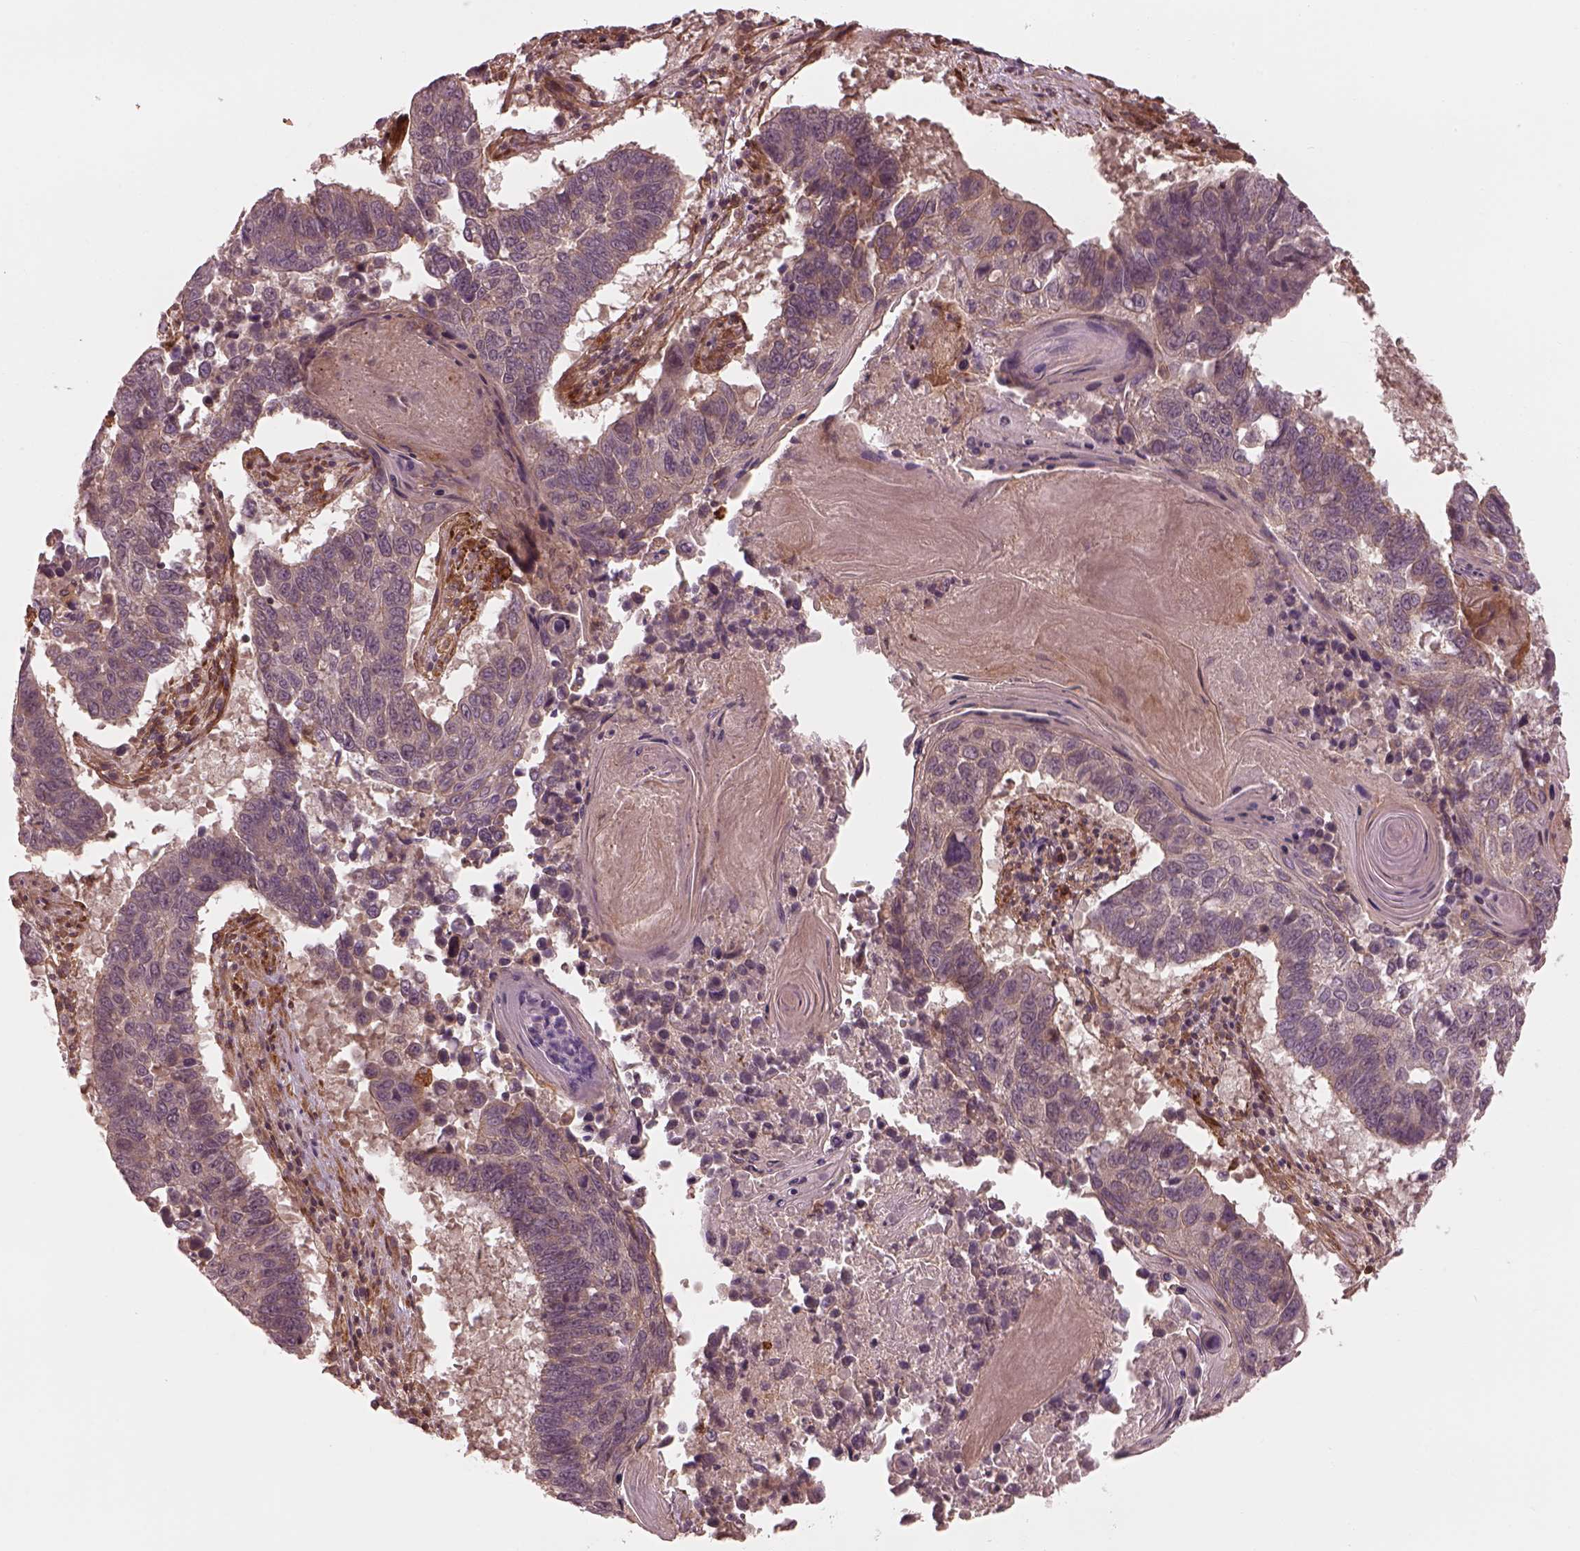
{"staining": {"intensity": "moderate", "quantity": "<25%", "location": "cytoplasmic/membranous"}, "tissue": "lung cancer", "cell_type": "Tumor cells", "image_type": "cancer", "snomed": [{"axis": "morphology", "description": "Squamous cell carcinoma, NOS"}, {"axis": "topography", "description": "Lung"}], "caption": "Immunohistochemistry (IHC) staining of lung cancer (squamous cell carcinoma), which reveals low levels of moderate cytoplasmic/membranous staining in about <25% of tumor cells indicating moderate cytoplasmic/membranous protein expression. The staining was performed using DAB (brown) for protein detection and nuclei were counterstained in hematoxylin (blue).", "gene": "FAM107B", "patient": {"sex": "male", "age": 73}}